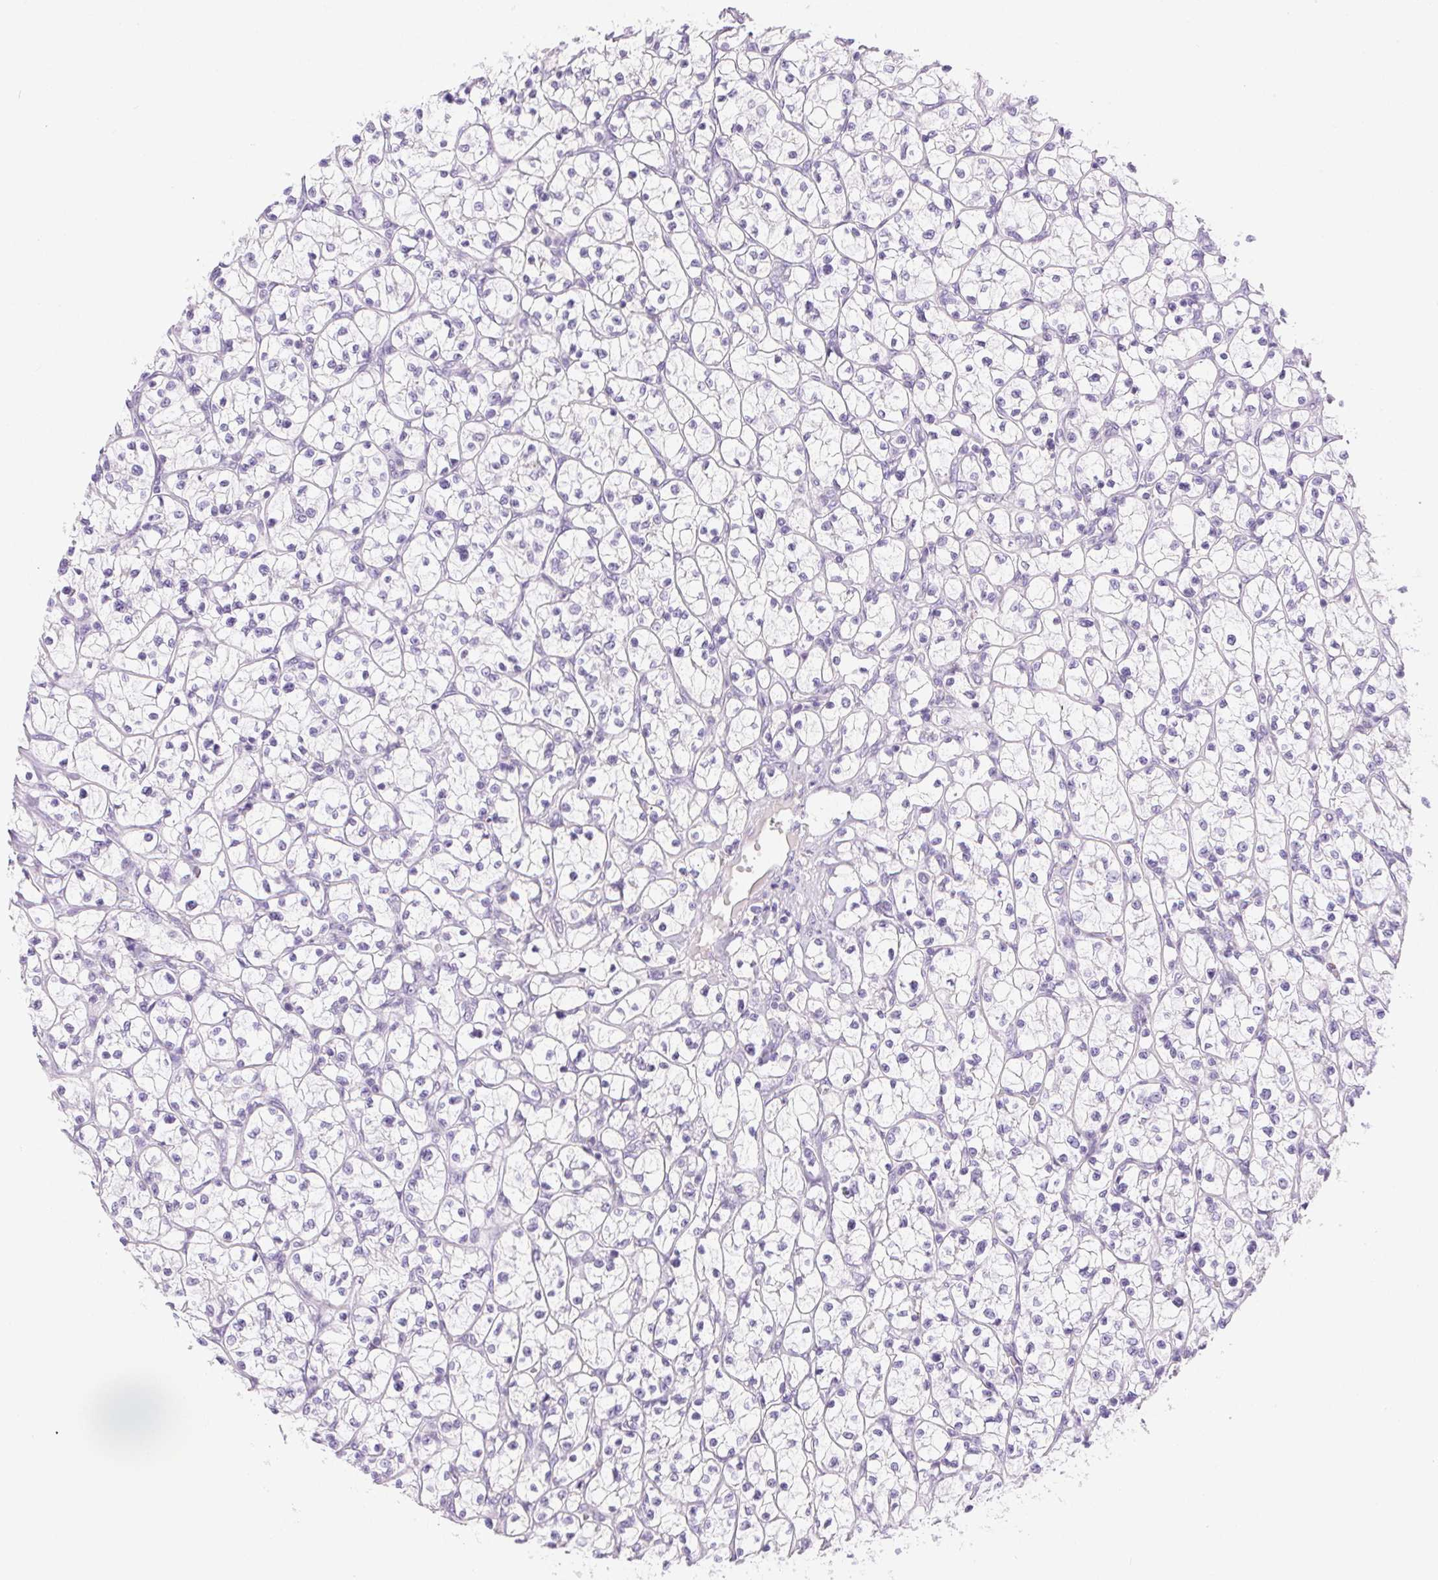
{"staining": {"intensity": "negative", "quantity": "none", "location": "none"}, "tissue": "renal cancer", "cell_type": "Tumor cells", "image_type": "cancer", "snomed": [{"axis": "morphology", "description": "Adenocarcinoma, NOS"}, {"axis": "topography", "description": "Kidney"}], "caption": "The histopathology image demonstrates no significant staining in tumor cells of renal cancer (adenocarcinoma).", "gene": "CLDN16", "patient": {"sex": "female", "age": 64}}